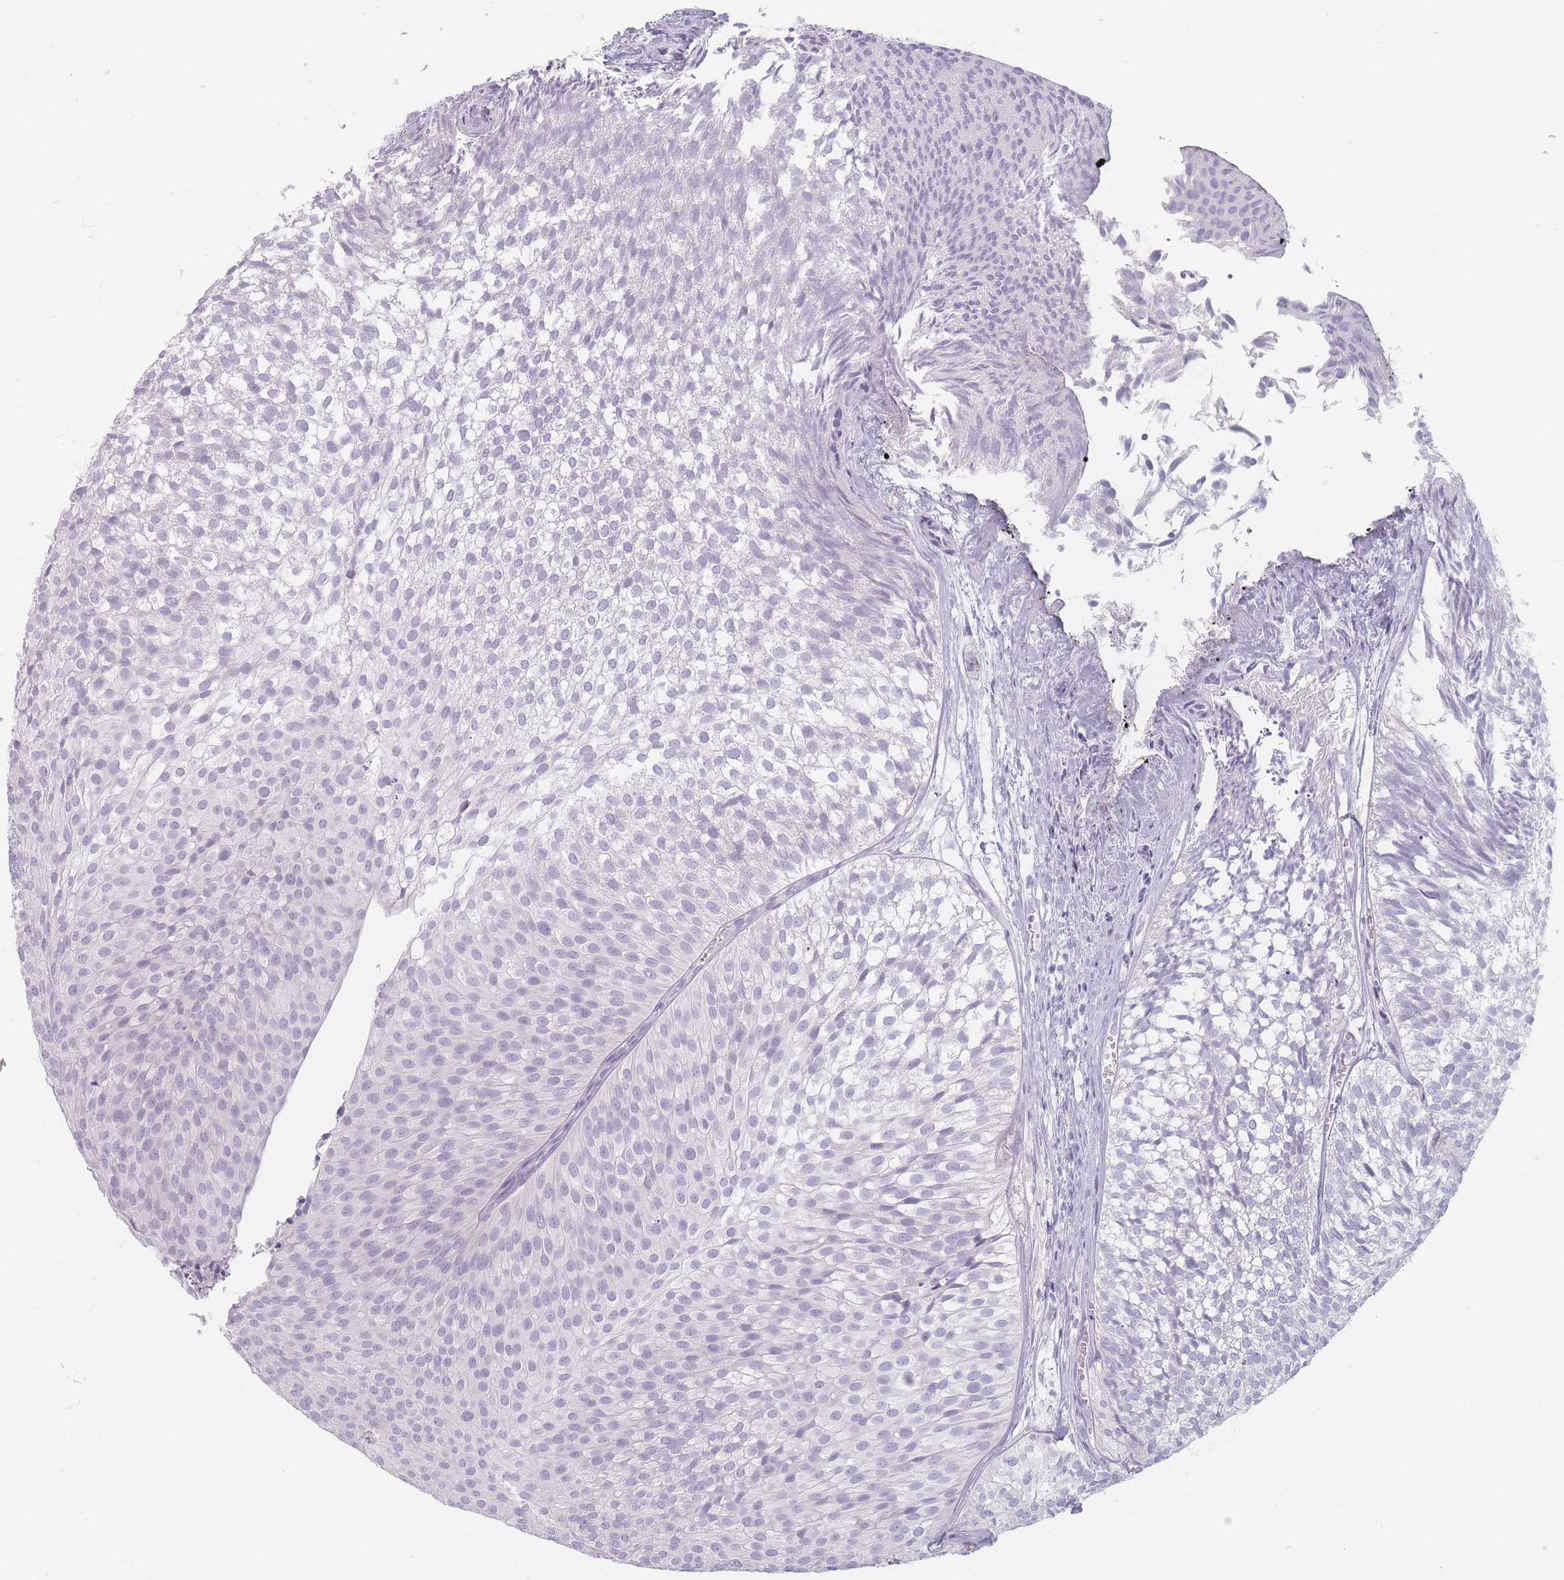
{"staining": {"intensity": "negative", "quantity": "none", "location": "none"}, "tissue": "urothelial cancer", "cell_type": "Tumor cells", "image_type": "cancer", "snomed": [{"axis": "morphology", "description": "Urothelial carcinoma, Low grade"}, {"axis": "topography", "description": "Urinary bladder"}], "caption": "Immunohistochemistry (IHC) of human urothelial cancer reveals no positivity in tumor cells.", "gene": "HELZ2", "patient": {"sex": "male", "age": 91}}